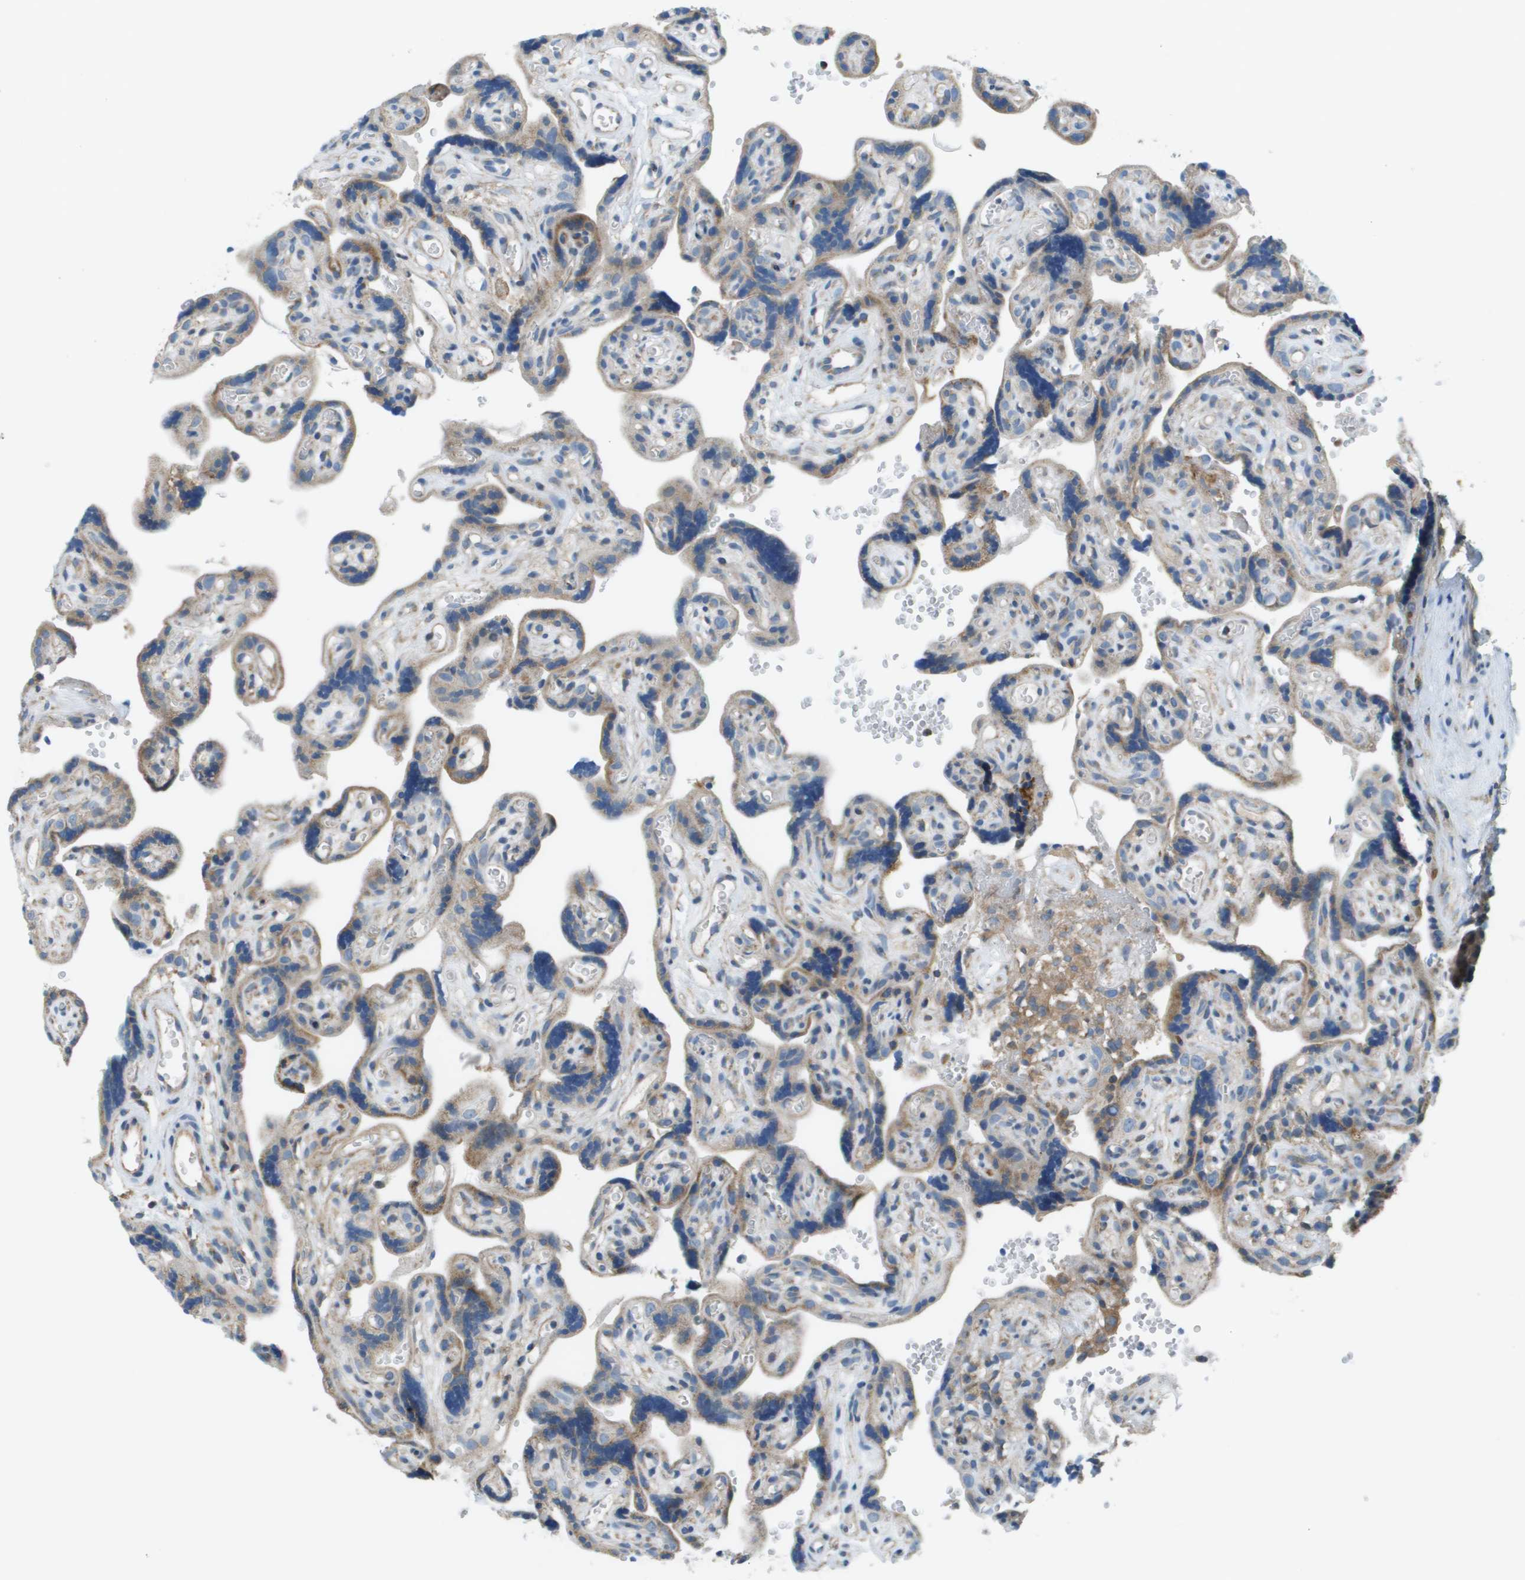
{"staining": {"intensity": "moderate", "quantity": ">75%", "location": "cytoplasmic/membranous"}, "tissue": "placenta", "cell_type": "Decidual cells", "image_type": "normal", "snomed": [{"axis": "morphology", "description": "Normal tissue, NOS"}, {"axis": "topography", "description": "Placenta"}], "caption": "High-magnification brightfield microscopy of unremarkable placenta stained with DAB (brown) and counterstained with hematoxylin (blue). decidual cells exhibit moderate cytoplasmic/membranous expression is seen in approximately>75% of cells.", "gene": "TAOK3", "patient": {"sex": "female", "age": 30}}